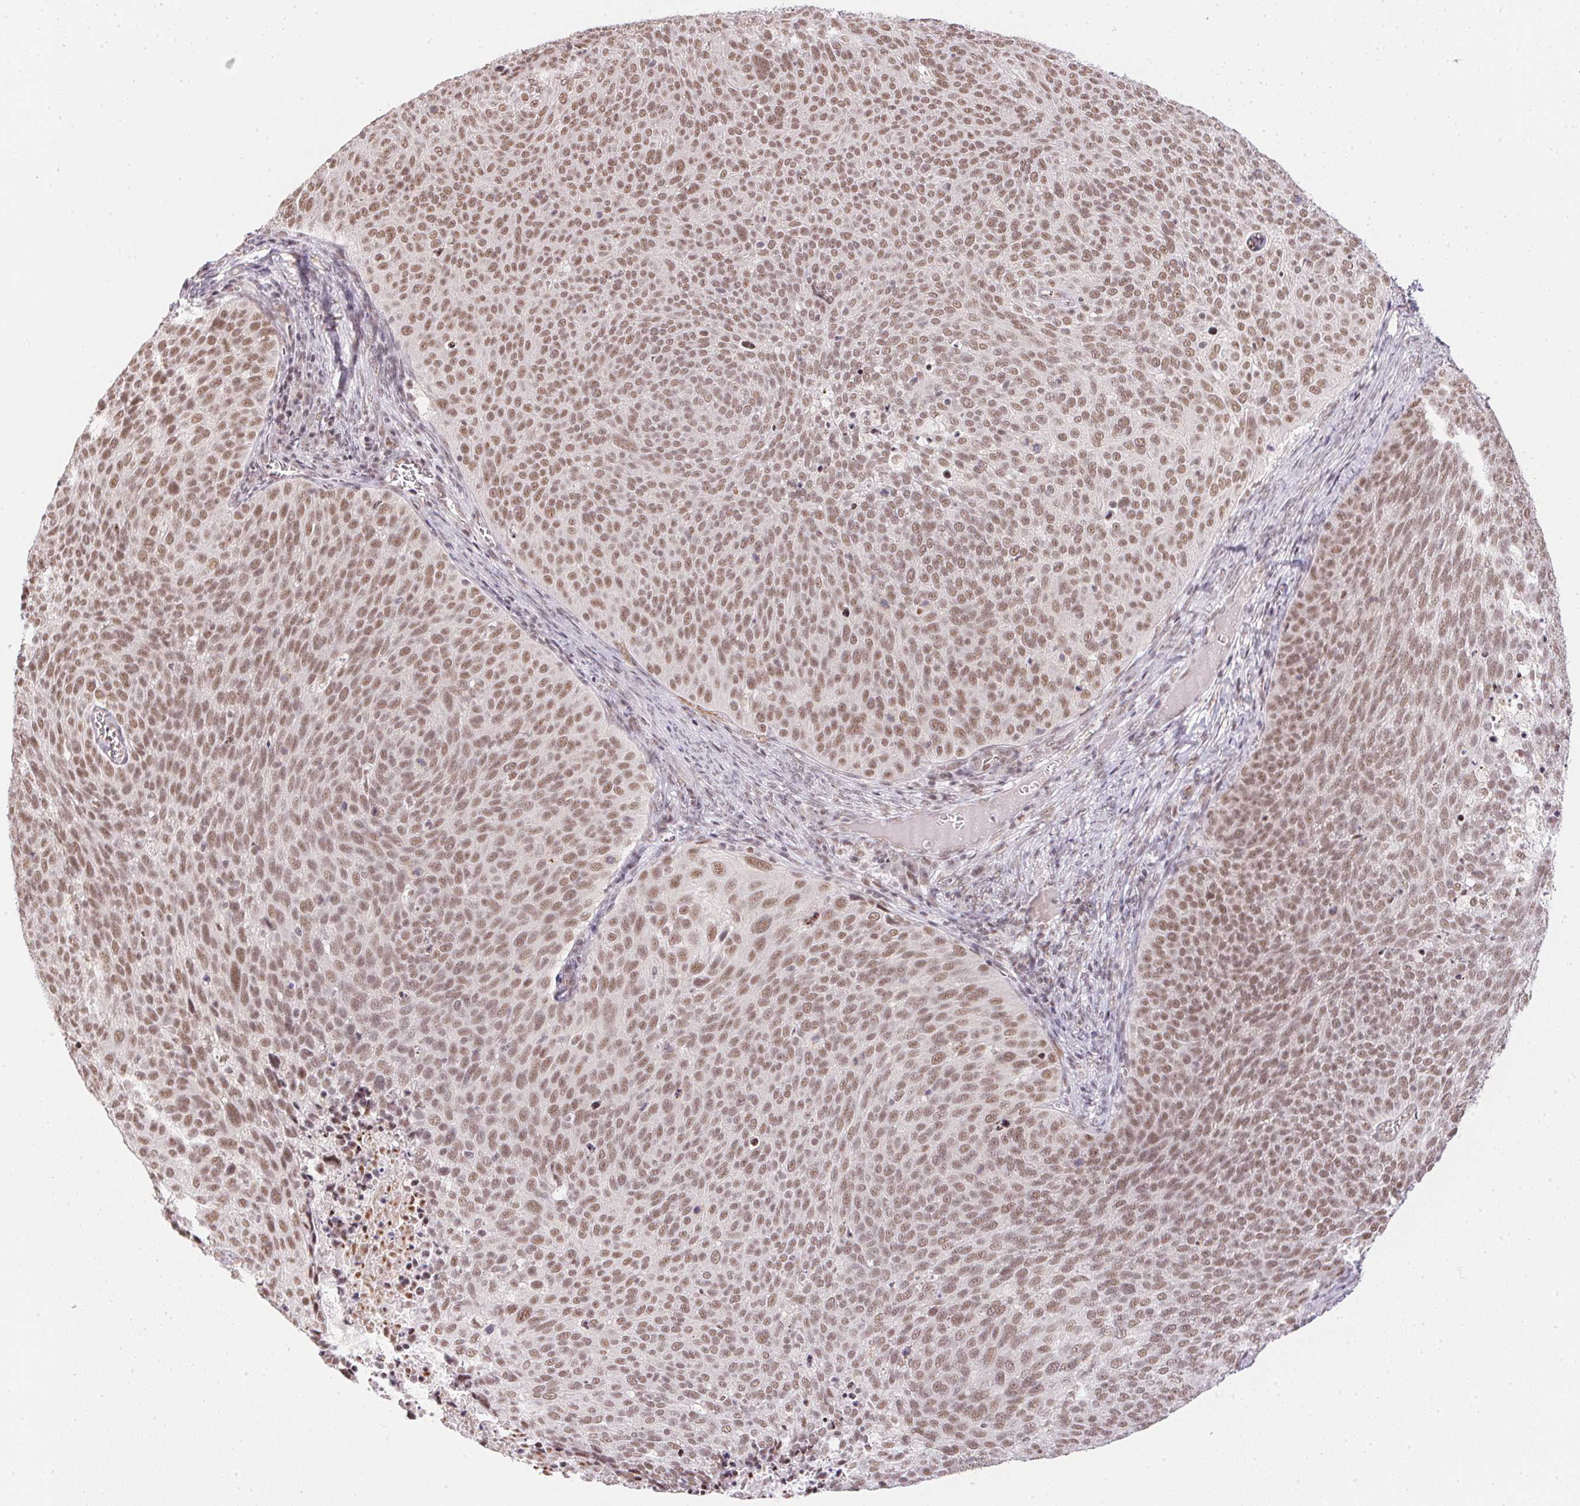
{"staining": {"intensity": "moderate", "quantity": ">75%", "location": "nuclear"}, "tissue": "cervical cancer", "cell_type": "Tumor cells", "image_type": "cancer", "snomed": [{"axis": "morphology", "description": "Squamous cell carcinoma, NOS"}, {"axis": "topography", "description": "Cervix"}], "caption": "Cervical squamous cell carcinoma tissue shows moderate nuclear positivity in about >75% of tumor cells The staining is performed using DAB (3,3'-diaminobenzidine) brown chromogen to label protein expression. The nuclei are counter-stained blue using hematoxylin.", "gene": "SRSF7", "patient": {"sex": "female", "age": 39}}